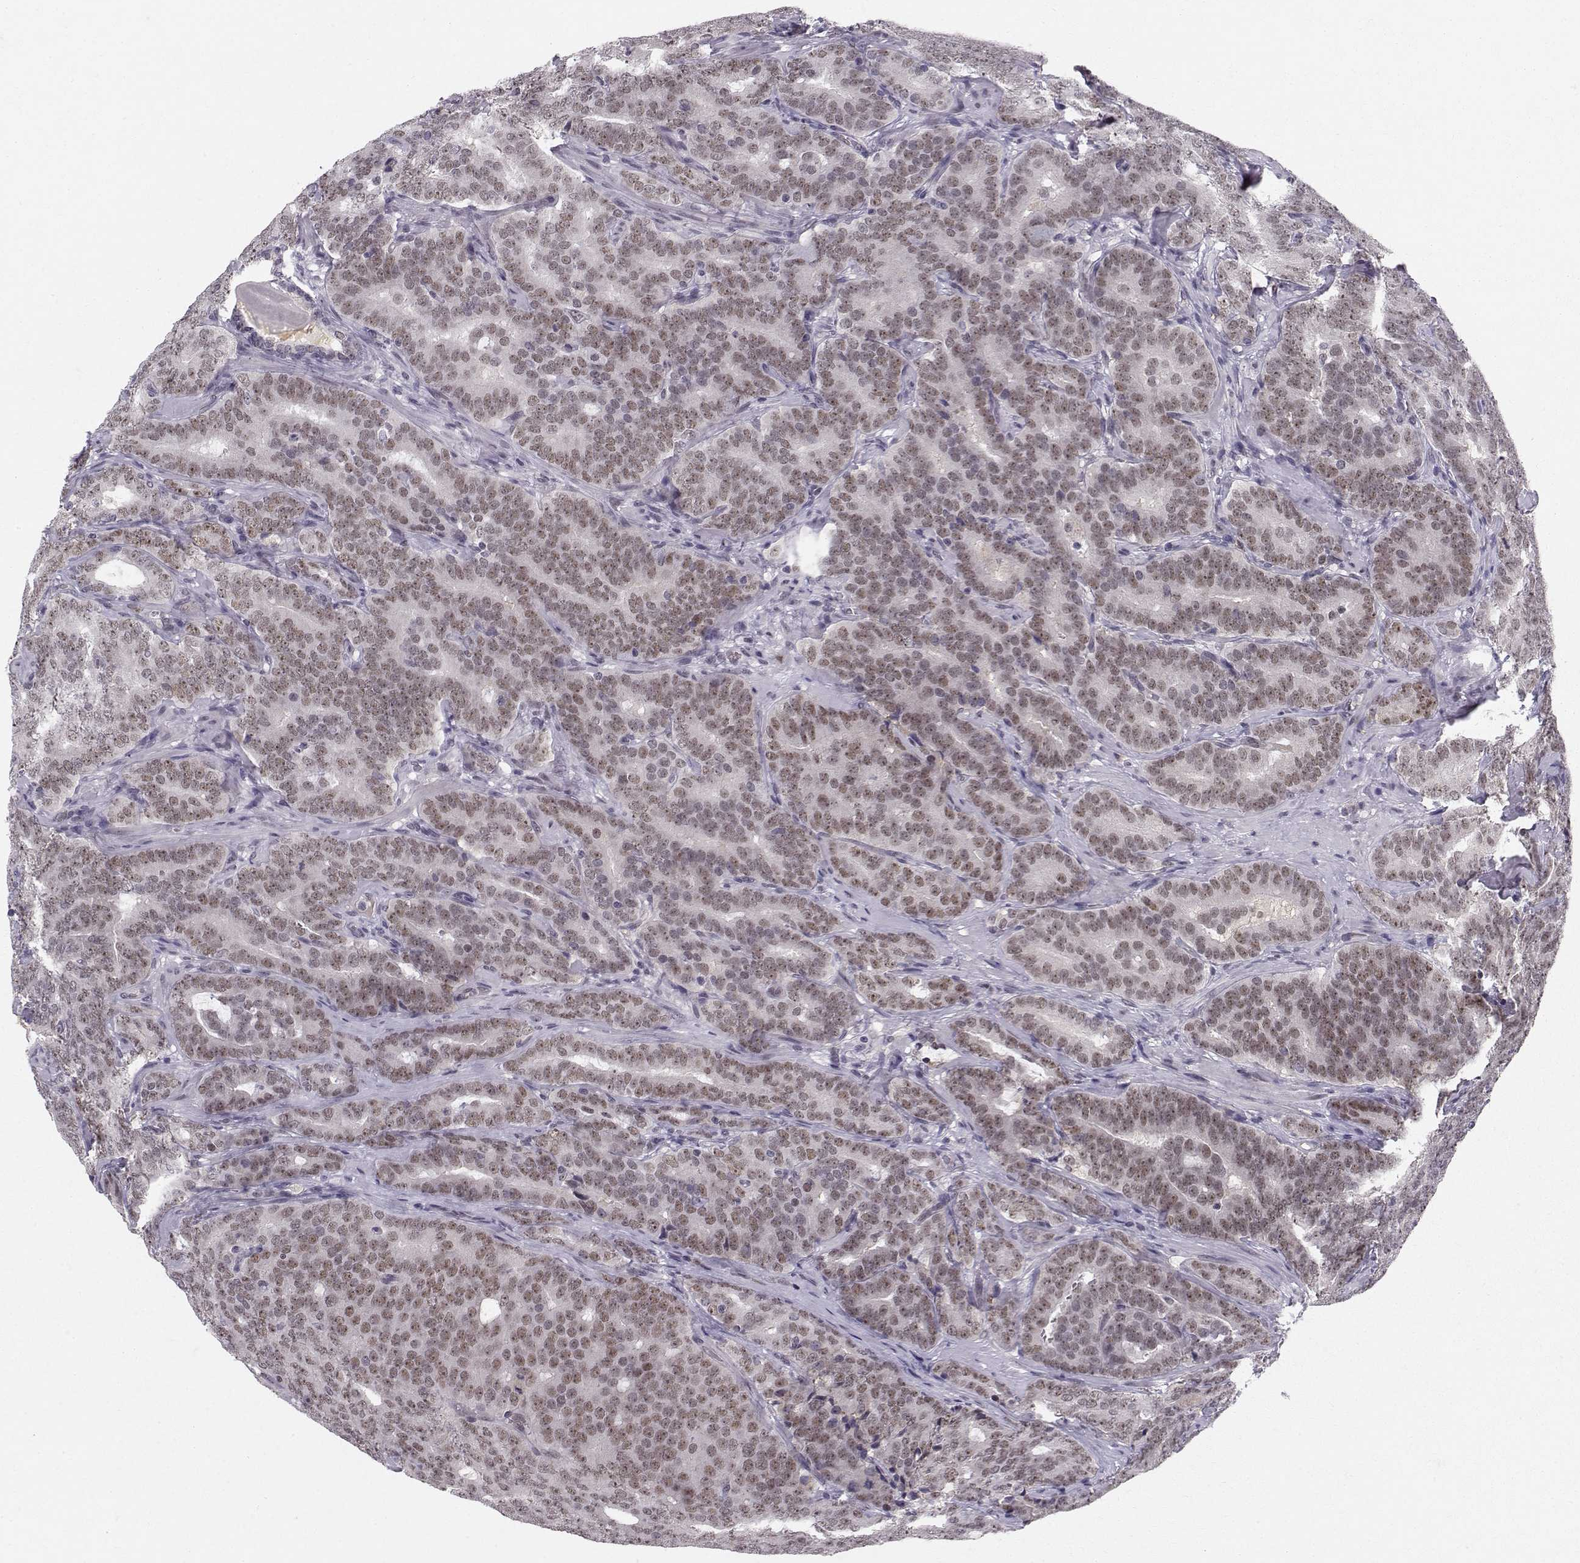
{"staining": {"intensity": "weak", "quantity": "25%-75%", "location": "nuclear"}, "tissue": "prostate cancer", "cell_type": "Tumor cells", "image_type": "cancer", "snomed": [{"axis": "morphology", "description": "Adenocarcinoma, NOS"}, {"axis": "topography", "description": "Prostate"}], "caption": "Human adenocarcinoma (prostate) stained with a protein marker demonstrates weak staining in tumor cells.", "gene": "RPP38", "patient": {"sex": "male", "age": 71}}